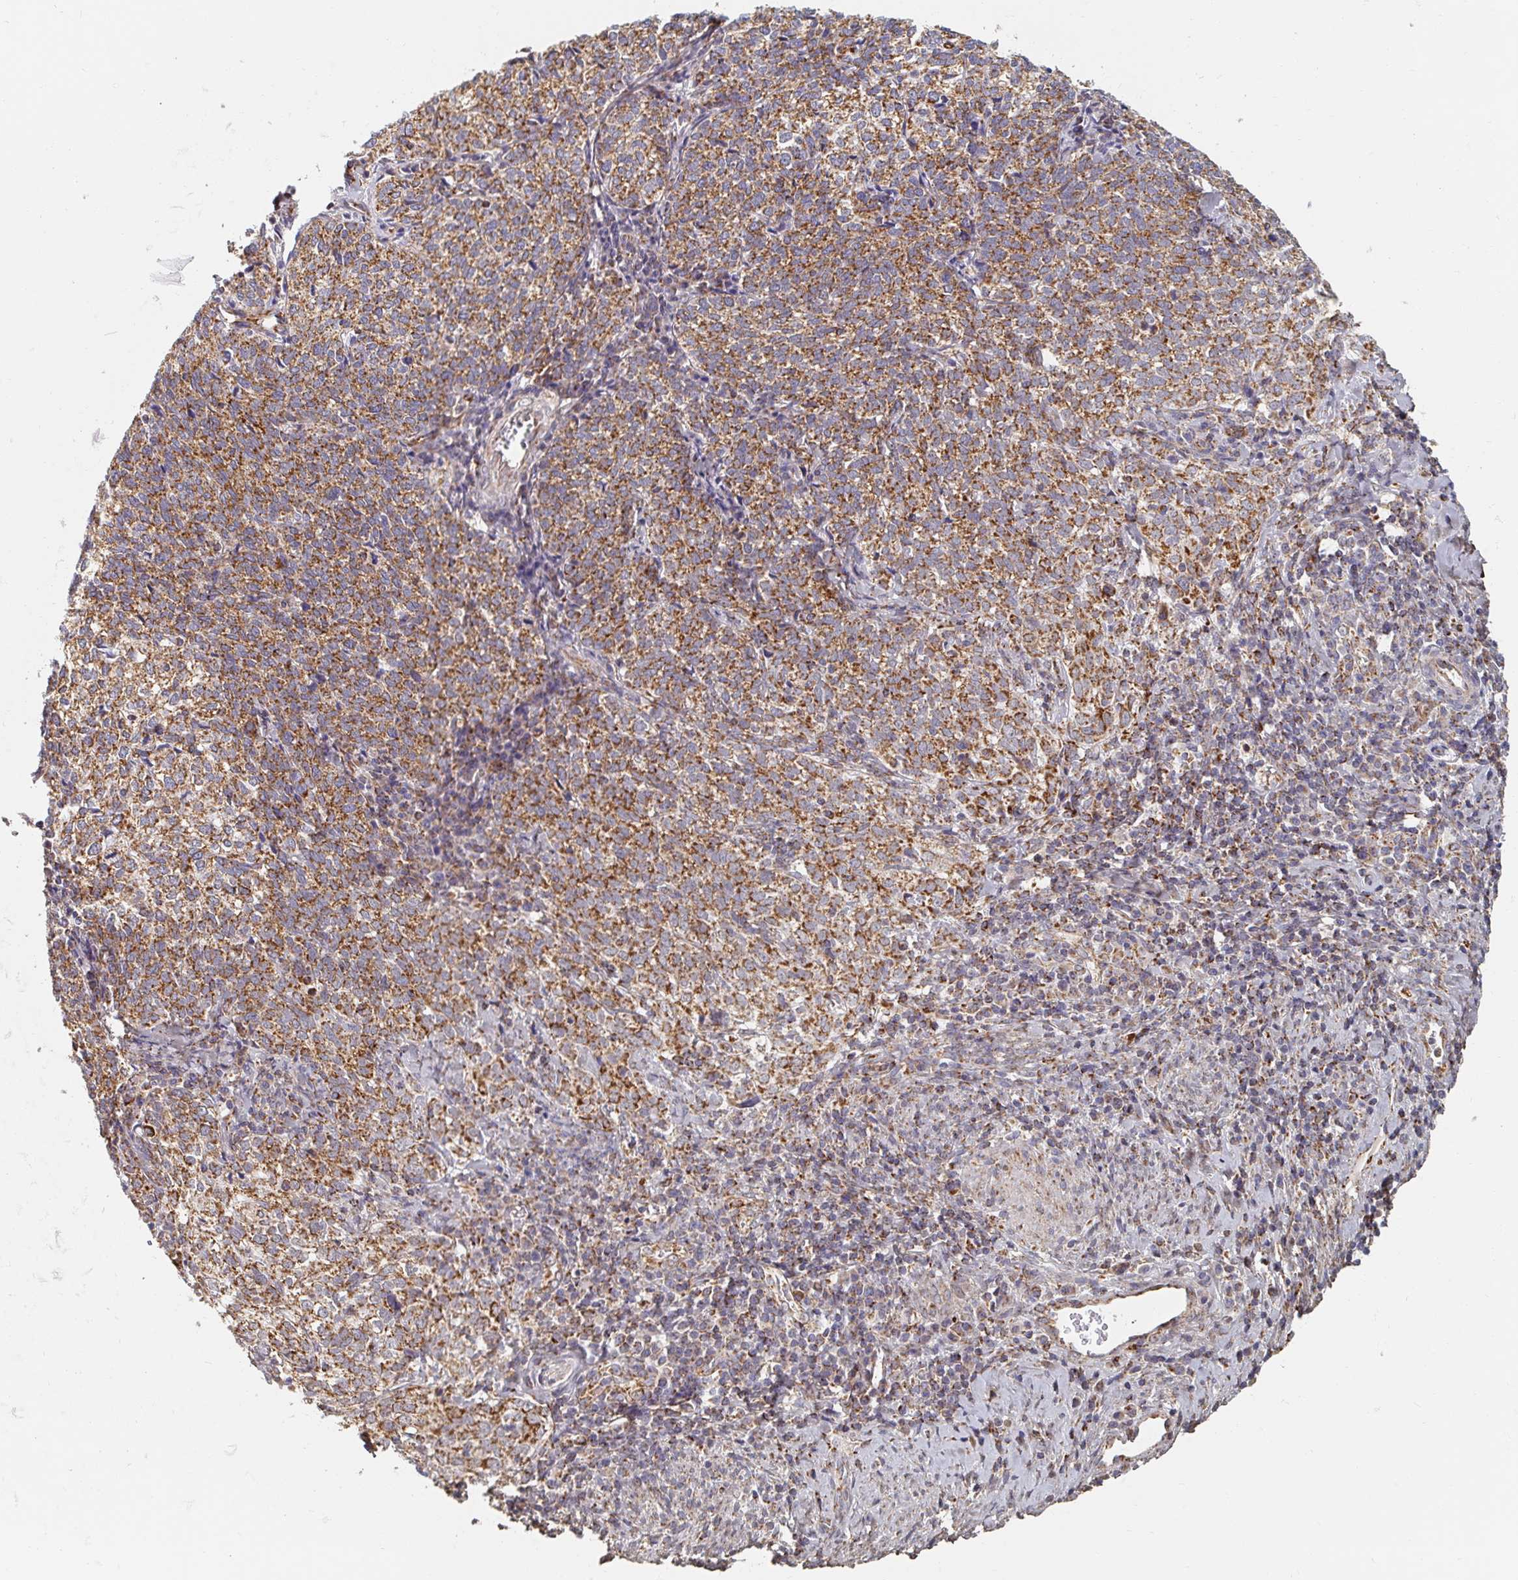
{"staining": {"intensity": "moderate", "quantity": ">75%", "location": "cytoplasmic/membranous"}, "tissue": "cervical cancer", "cell_type": "Tumor cells", "image_type": "cancer", "snomed": [{"axis": "morphology", "description": "Normal tissue, NOS"}, {"axis": "morphology", "description": "Squamous cell carcinoma, NOS"}, {"axis": "topography", "description": "Vagina"}, {"axis": "topography", "description": "Cervix"}], "caption": "A brown stain labels moderate cytoplasmic/membranous staining of a protein in squamous cell carcinoma (cervical) tumor cells.", "gene": "MAVS", "patient": {"sex": "female", "age": 45}}